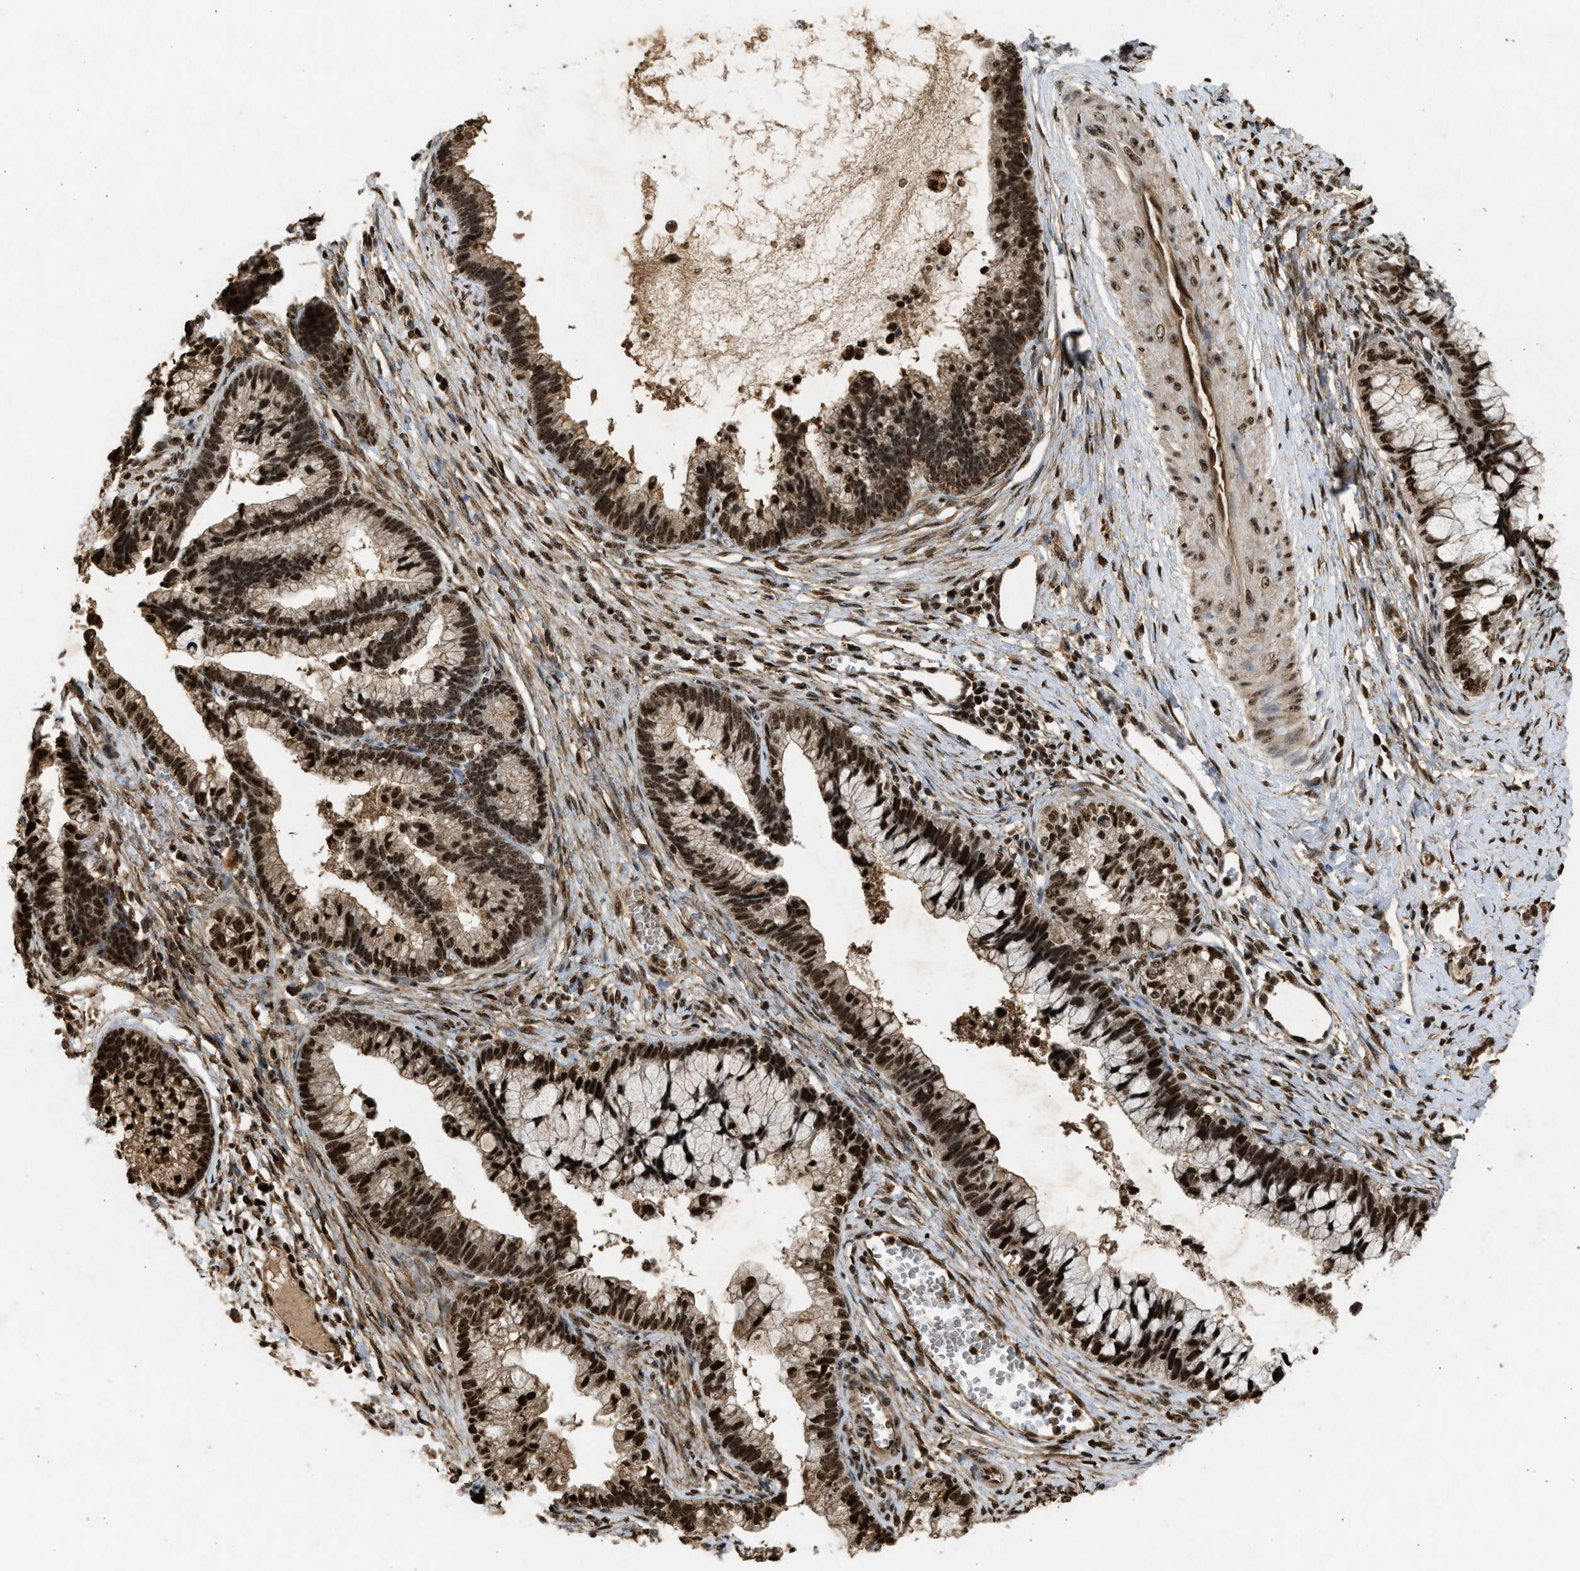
{"staining": {"intensity": "strong", "quantity": ">75%", "location": "cytoplasmic/membranous,nuclear"}, "tissue": "cervical cancer", "cell_type": "Tumor cells", "image_type": "cancer", "snomed": [{"axis": "morphology", "description": "Adenocarcinoma, NOS"}, {"axis": "topography", "description": "Cervix"}], "caption": "Cervical adenocarcinoma stained for a protein (brown) demonstrates strong cytoplasmic/membranous and nuclear positive staining in about >75% of tumor cells.", "gene": "TFDP2", "patient": {"sex": "female", "age": 44}}